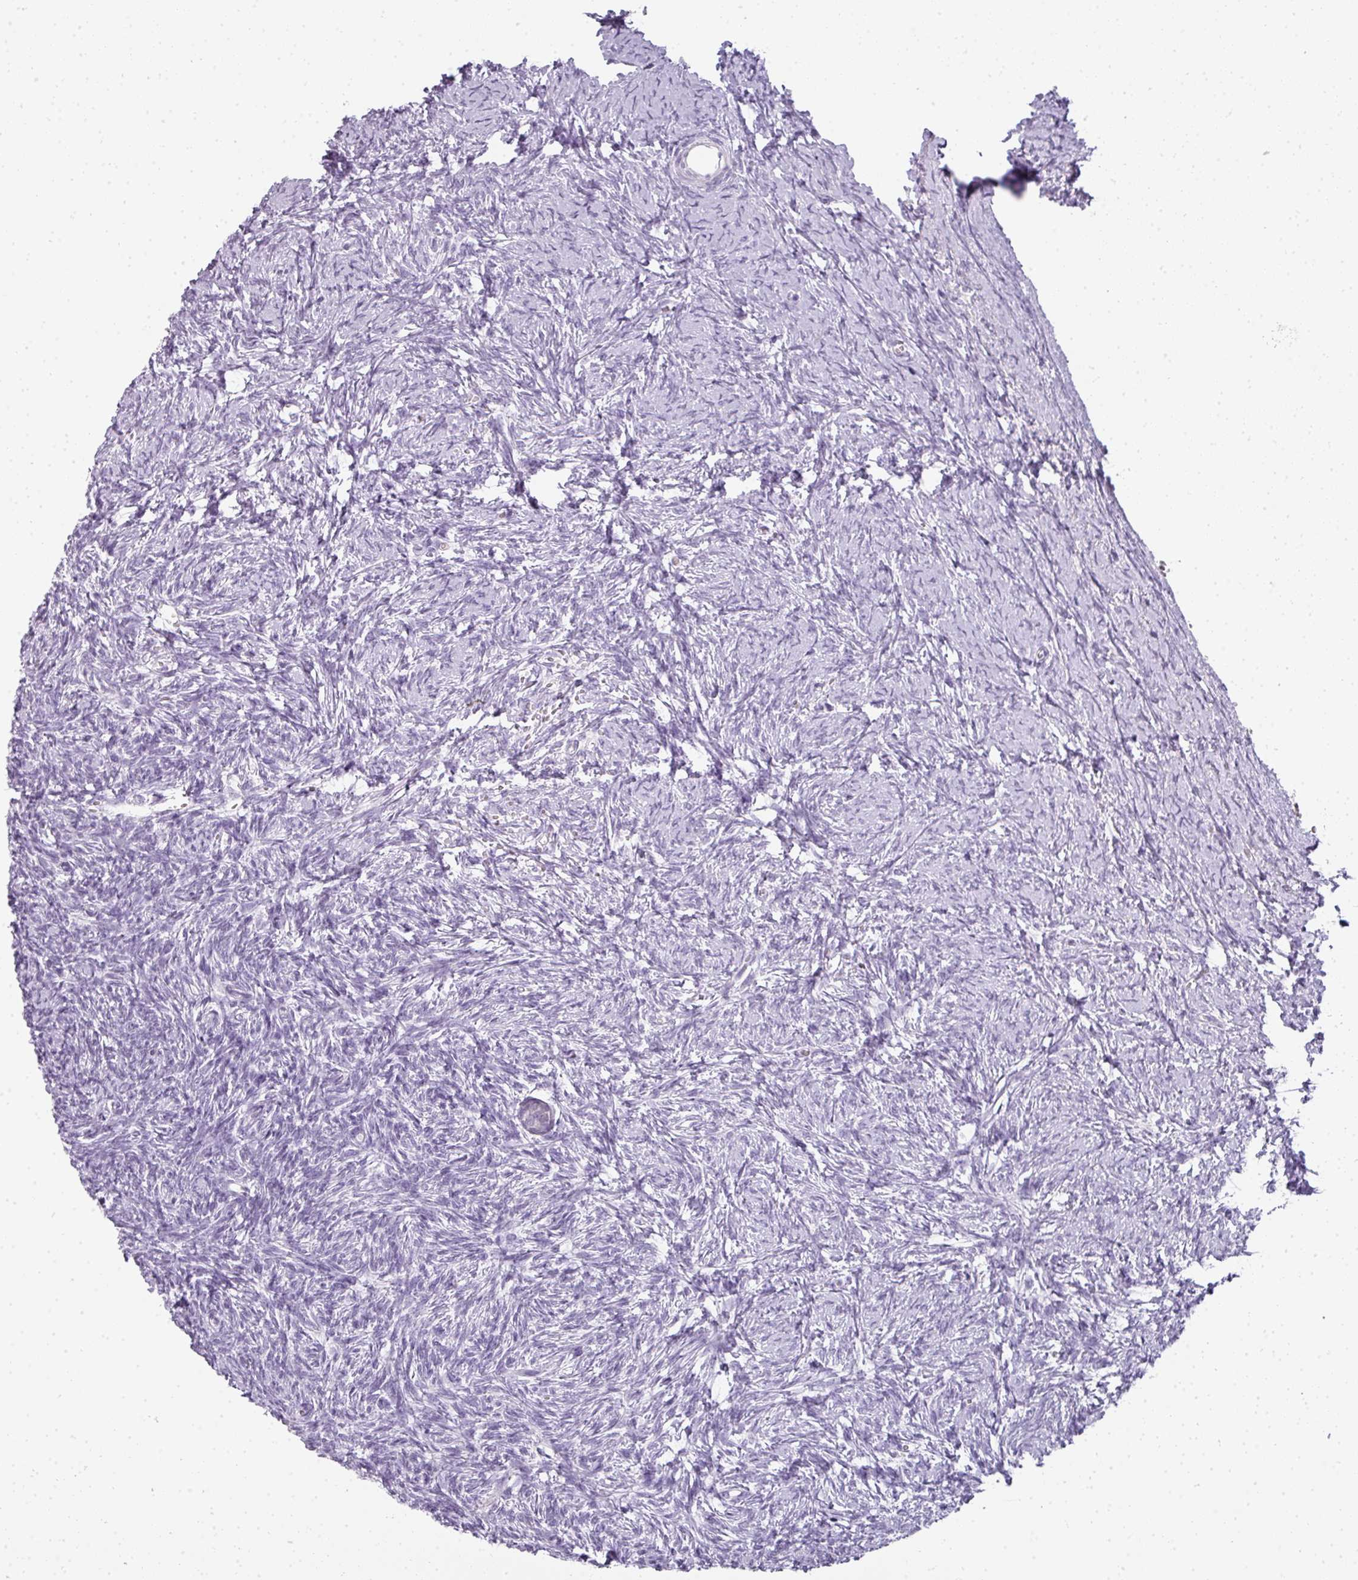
{"staining": {"intensity": "negative", "quantity": "none", "location": "none"}, "tissue": "ovary", "cell_type": "Follicle cells", "image_type": "normal", "snomed": [{"axis": "morphology", "description": "Normal tissue, NOS"}, {"axis": "topography", "description": "Ovary"}], "caption": "IHC image of benign ovary: ovary stained with DAB (3,3'-diaminobenzidine) reveals no significant protein staining in follicle cells. (Brightfield microscopy of DAB IHC at high magnification).", "gene": "RBMY1A1", "patient": {"sex": "female", "age": 39}}